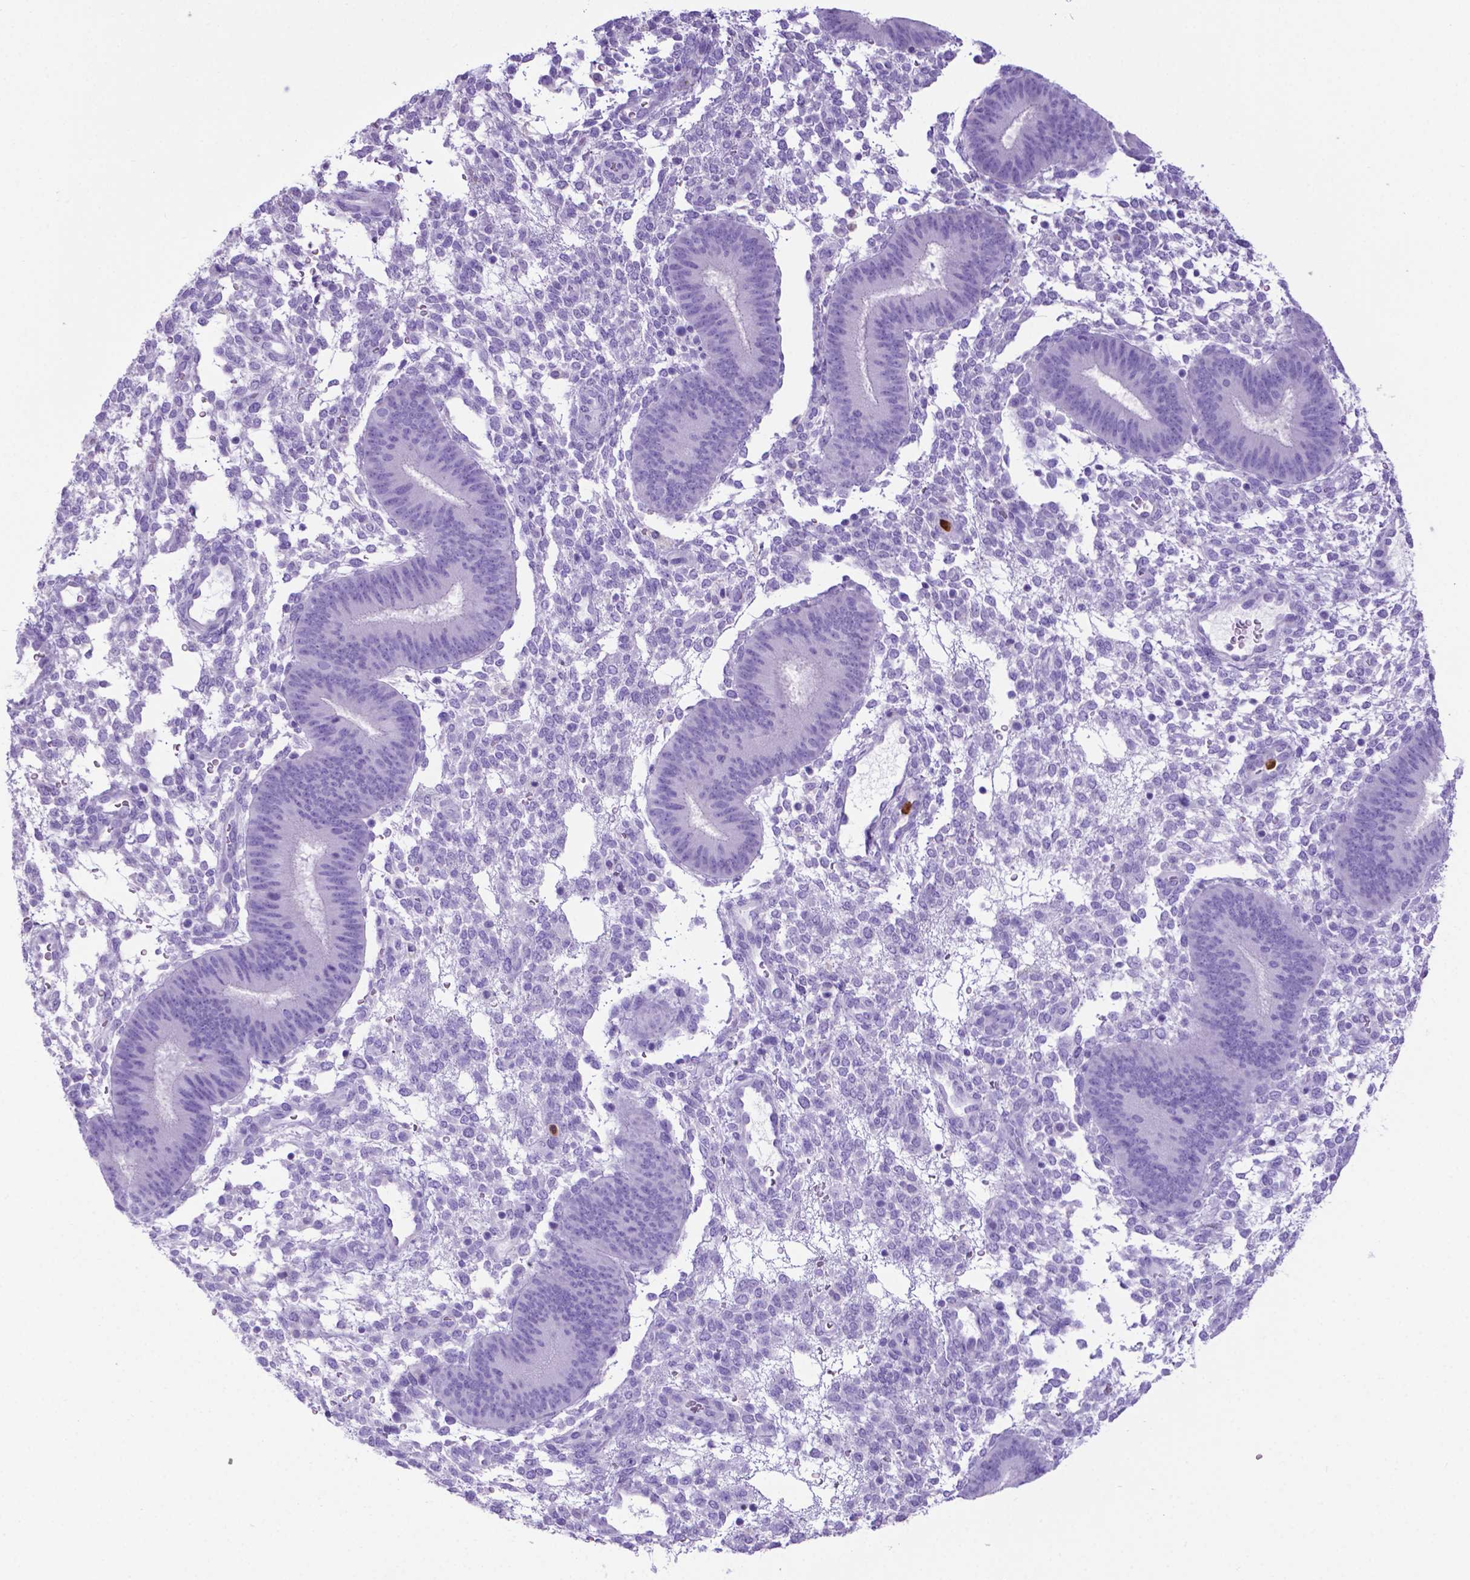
{"staining": {"intensity": "negative", "quantity": "none", "location": "none"}, "tissue": "endometrium", "cell_type": "Cells in endometrial stroma", "image_type": "normal", "snomed": [{"axis": "morphology", "description": "Normal tissue, NOS"}, {"axis": "topography", "description": "Endometrium"}], "caption": "Immunohistochemical staining of benign human endometrium demonstrates no significant positivity in cells in endometrial stroma.", "gene": "LZTR1", "patient": {"sex": "female", "age": 39}}